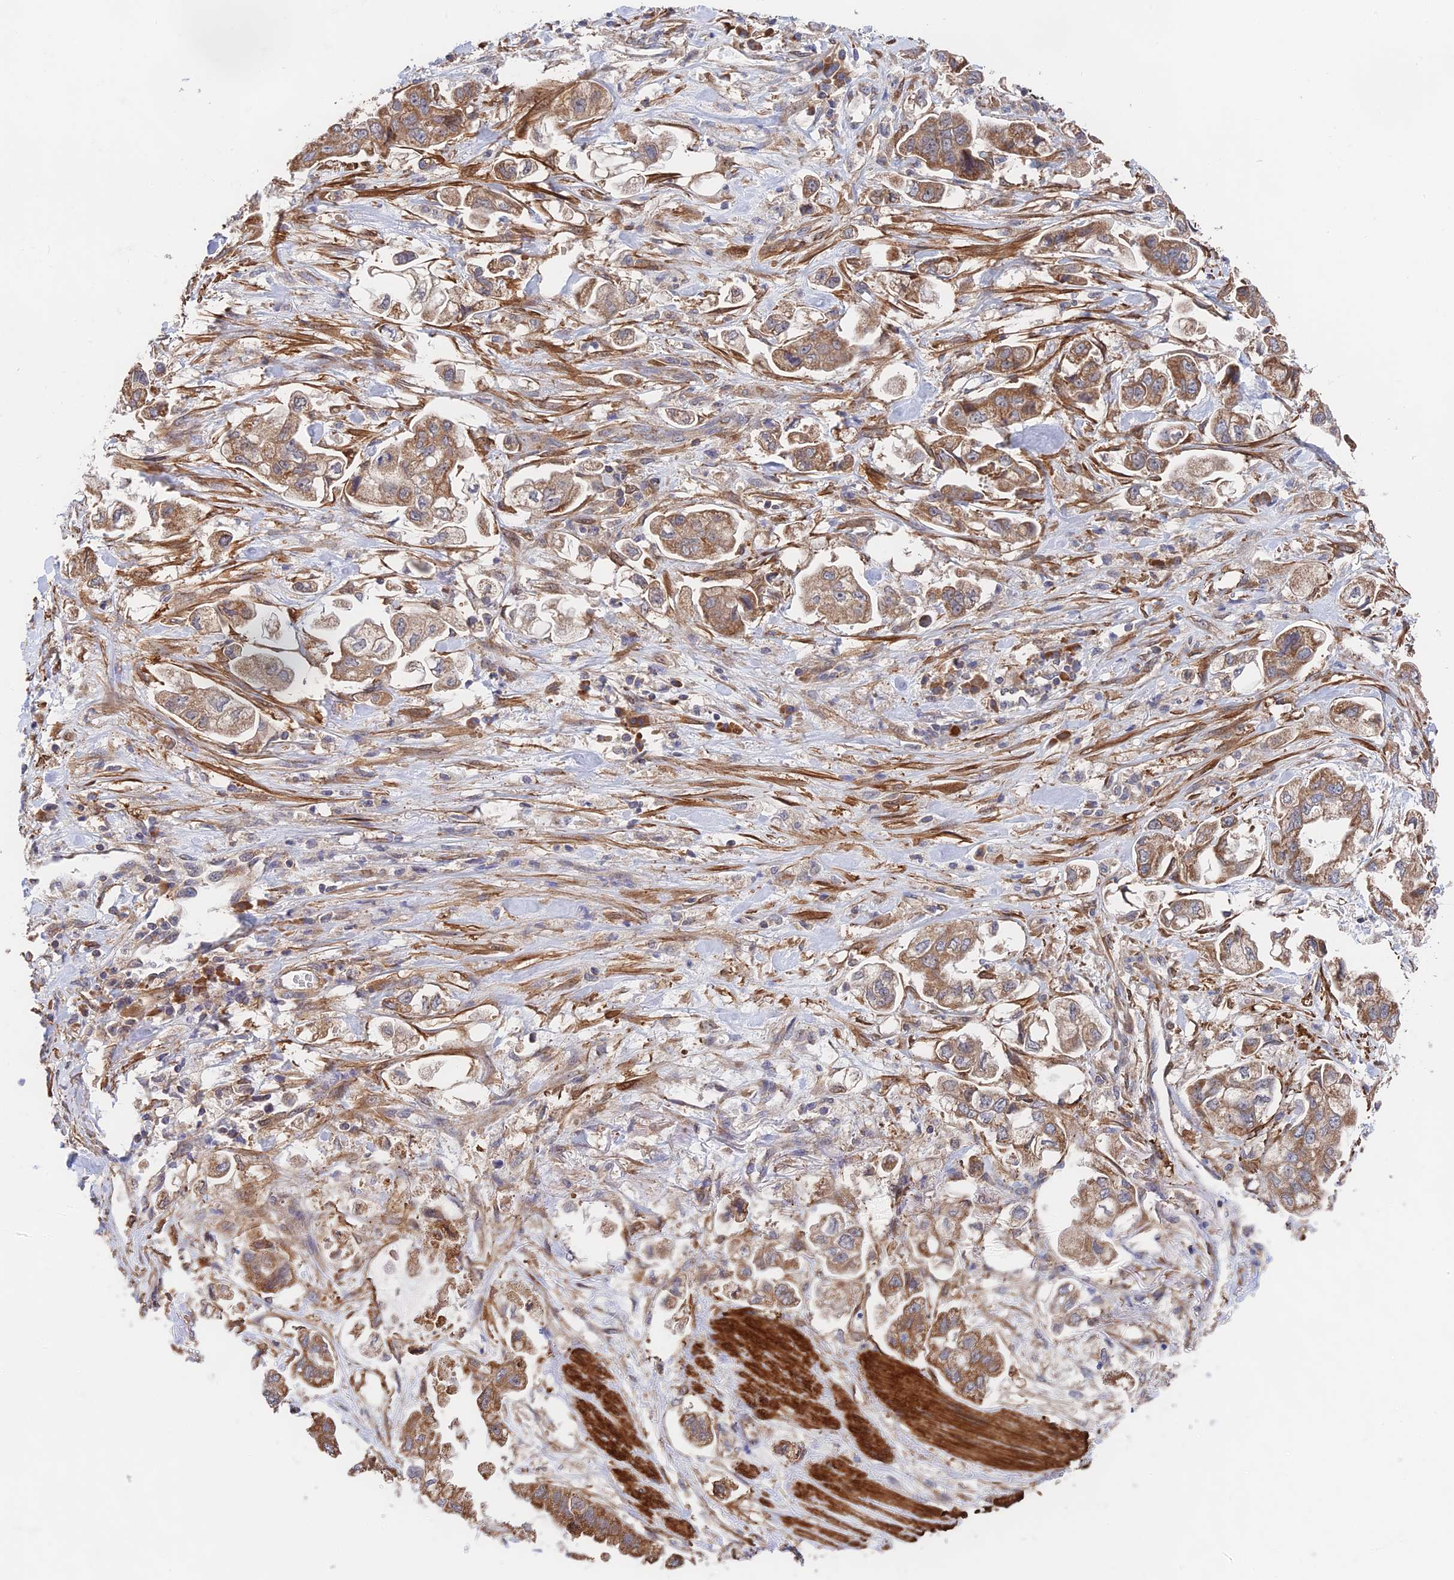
{"staining": {"intensity": "moderate", "quantity": ">75%", "location": "cytoplasmic/membranous"}, "tissue": "stomach cancer", "cell_type": "Tumor cells", "image_type": "cancer", "snomed": [{"axis": "morphology", "description": "Adenocarcinoma, NOS"}, {"axis": "topography", "description": "Stomach"}], "caption": "This photomicrograph displays immunohistochemistry (IHC) staining of human stomach cancer (adenocarcinoma), with medium moderate cytoplasmic/membranous positivity in about >75% of tumor cells.", "gene": "ZNF320", "patient": {"sex": "male", "age": 62}}